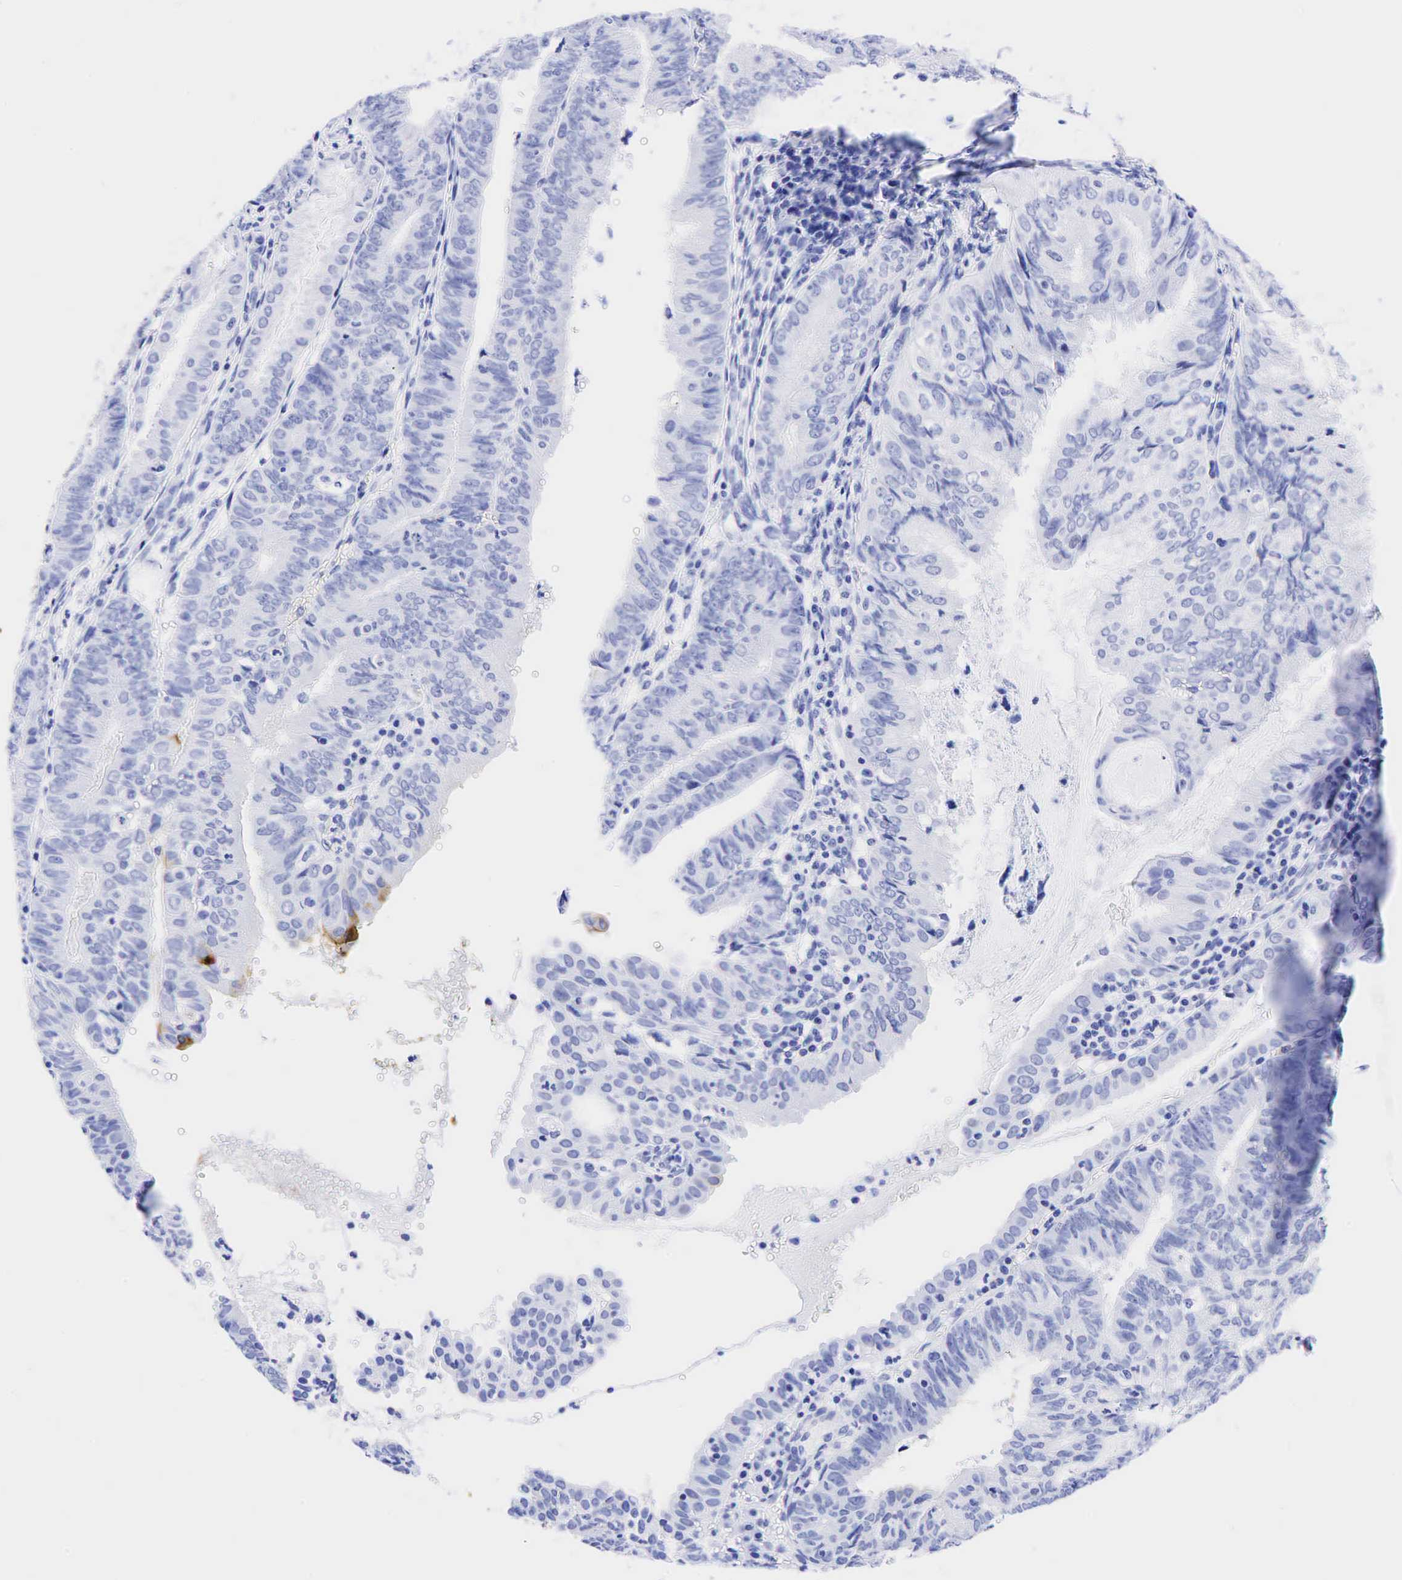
{"staining": {"intensity": "weak", "quantity": "<25%", "location": "cytoplasmic/membranous"}, "tissue": "endometrial cancer", "cell_type": "Tumor cells", "image_type": "cancer", "snomed": [{"axis": "morphology", "description": "Adenocarcinoma, NOS"}, {"axis": "topography", "description": "Endometrium"}], "caption": "Tumor cells are negative for brown protein staining in endometrial cancer (adenocarcinoma).", "gene": "CEACAM5", "patient": {"sex": "female", "age": 66}}